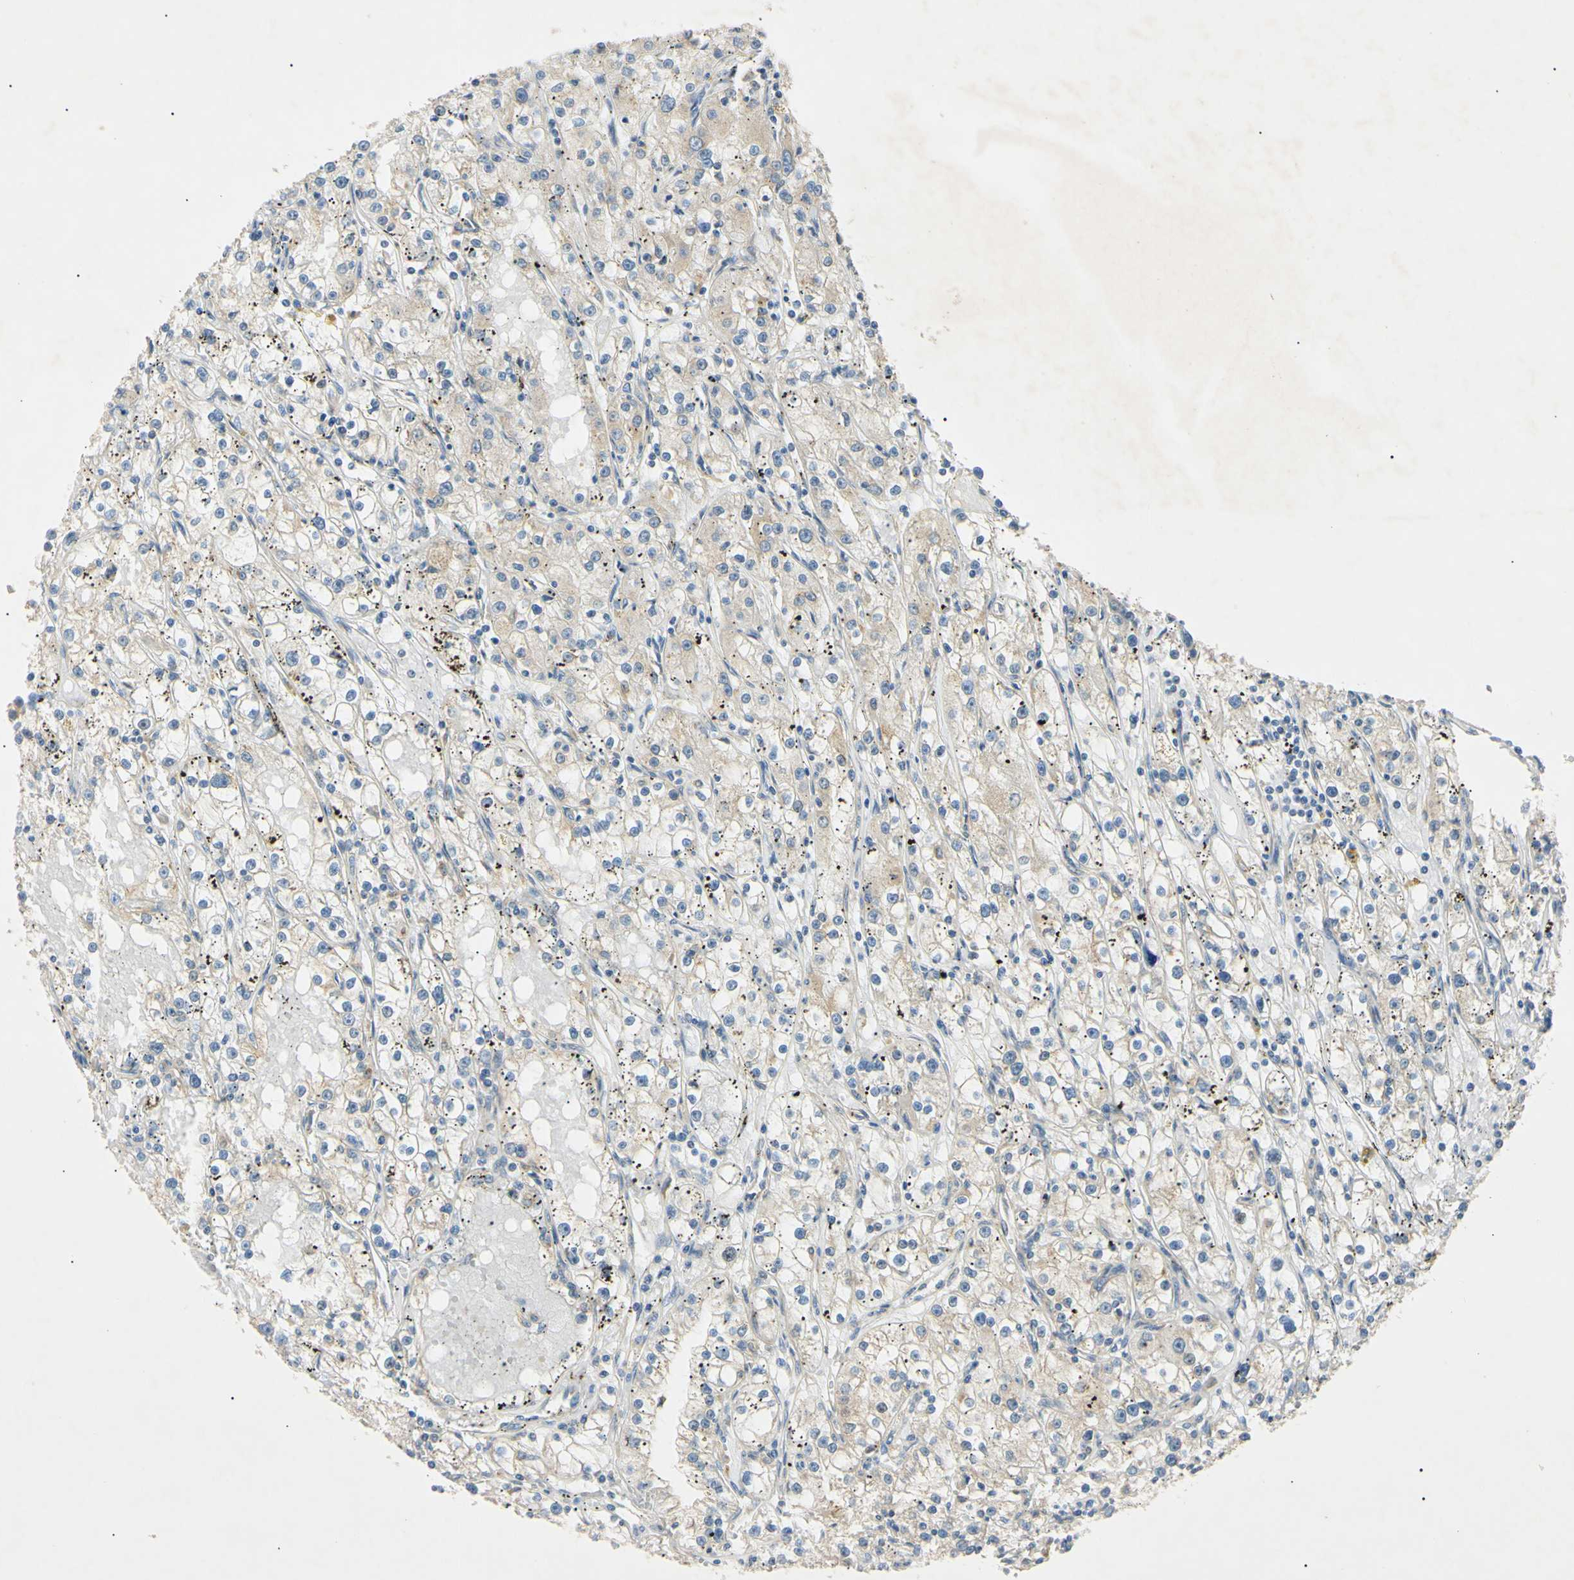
{"staining": {"intensity": "weak", "quantity": "<25%", "location": "cytoplasmic/membranous"}, "tissue": "renal cancer", "cell_type": "Tumor cells", "image_type": "cancer", "snomed": [{"axis": "morphology", "description": "Adenocarcinoma, NOS"}, {"axis": "topography", "description": "Kidney"}], "caption": "Renal cancer (adenocarcinoma) was stained to show a protein in brown. There is no significant positivity in tumor cells. (DAB IHC visualized using brightfield microscopy, high magnification).", "gene": "DNAJB12", "patient": {"sex": "male", "age": 56}}